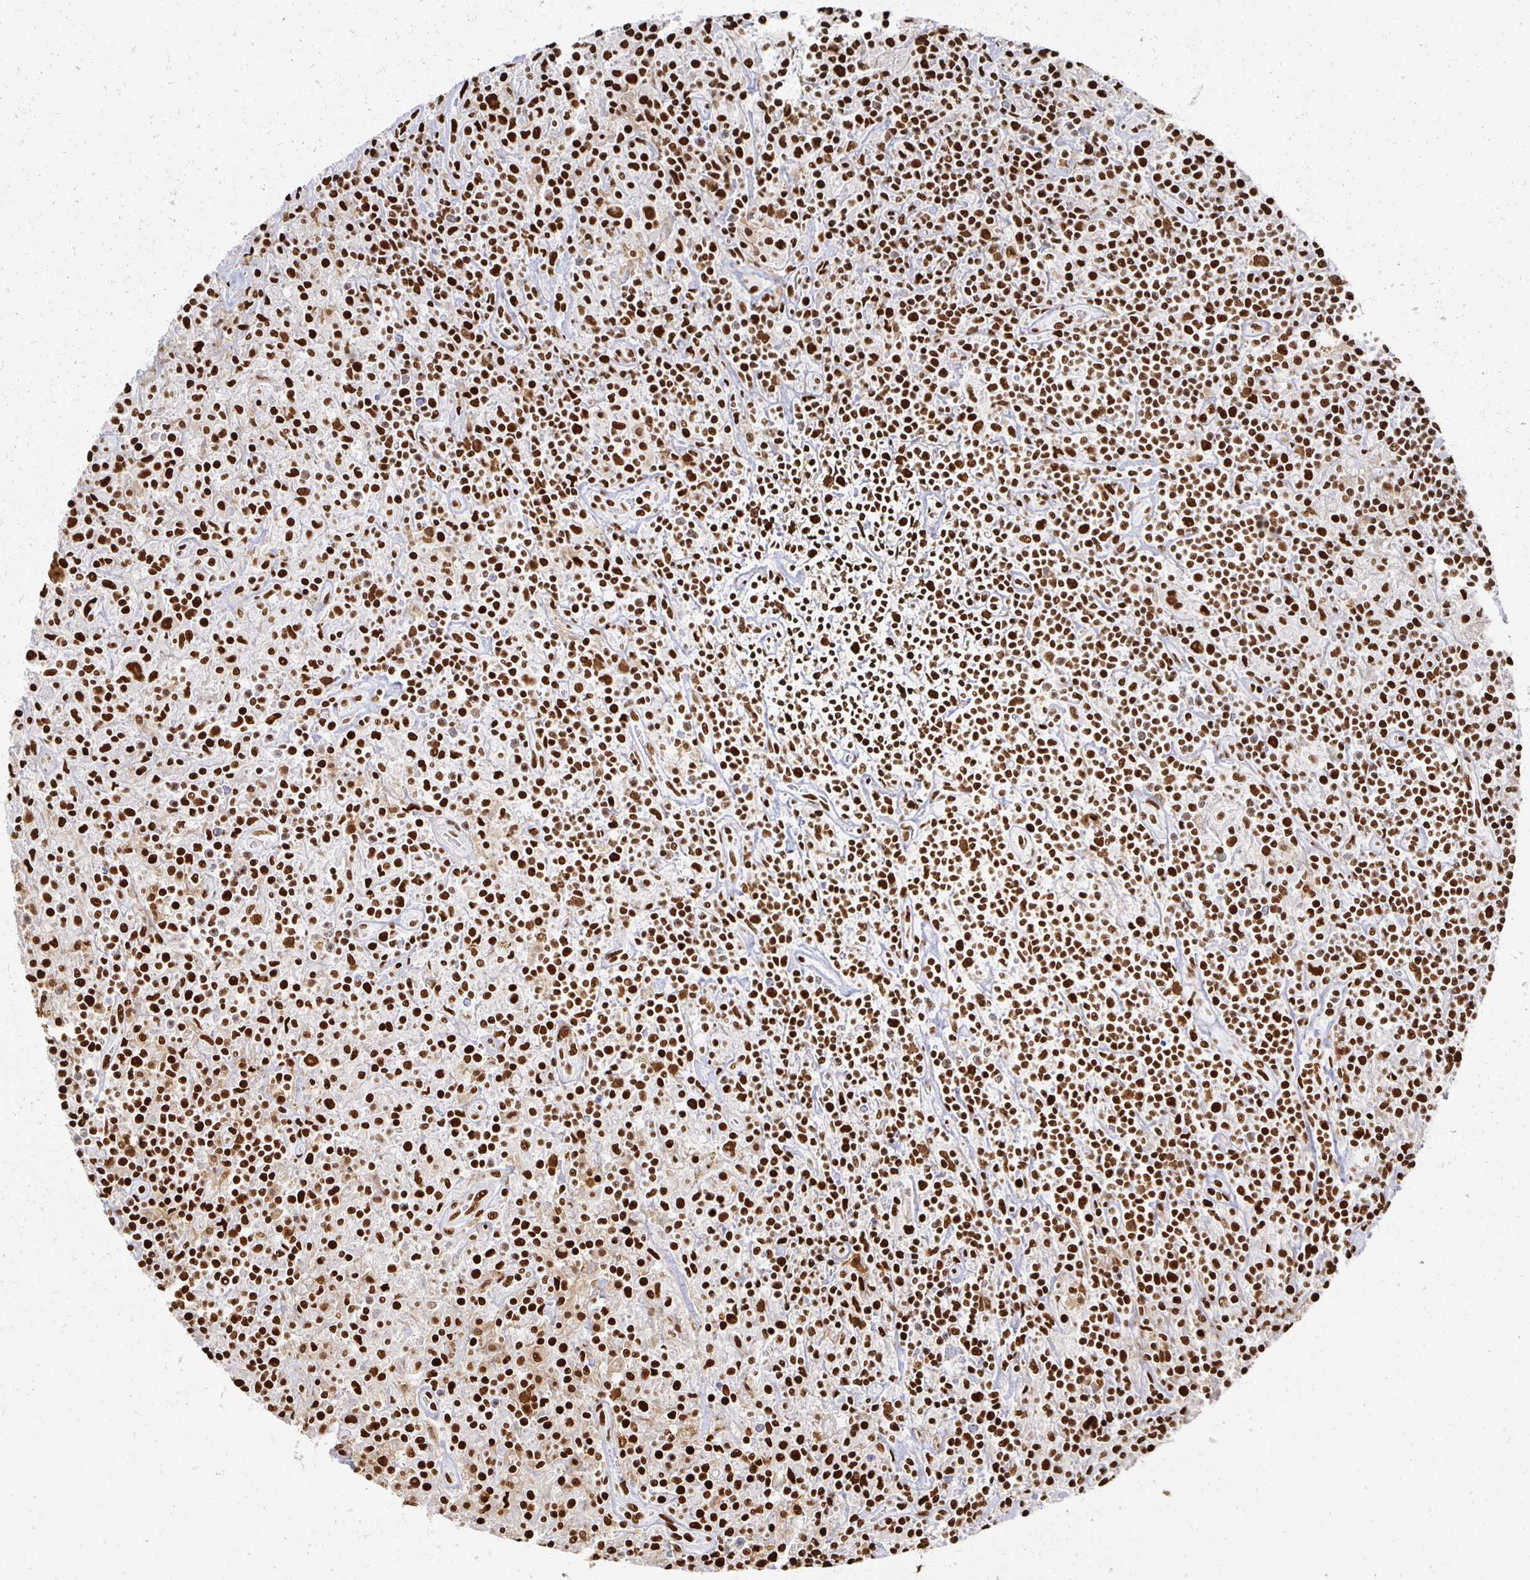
{"staining": {"intensity": "strong", "quantity": ">75%", "location": "nuclear"}, "tissue": "lymphoma", "cell_type": "Tumor cells", "image_type": "cancer", "snomed": [{"axis": "morphology", "description": "Hodgkin's disease, NOS"}, {"axis": "topography", "description": "Lymph node"}], "caption": "IHC micrograph of neoplastic tissue: human lymphoma stained using IHC demonstrates high levels of strong protein expression localized specifically in the nuclear of tumor cells, appearing as a nuclear brown color.", "gene": "RBBP7", "patient": {"sex": "male", "age": 70}}